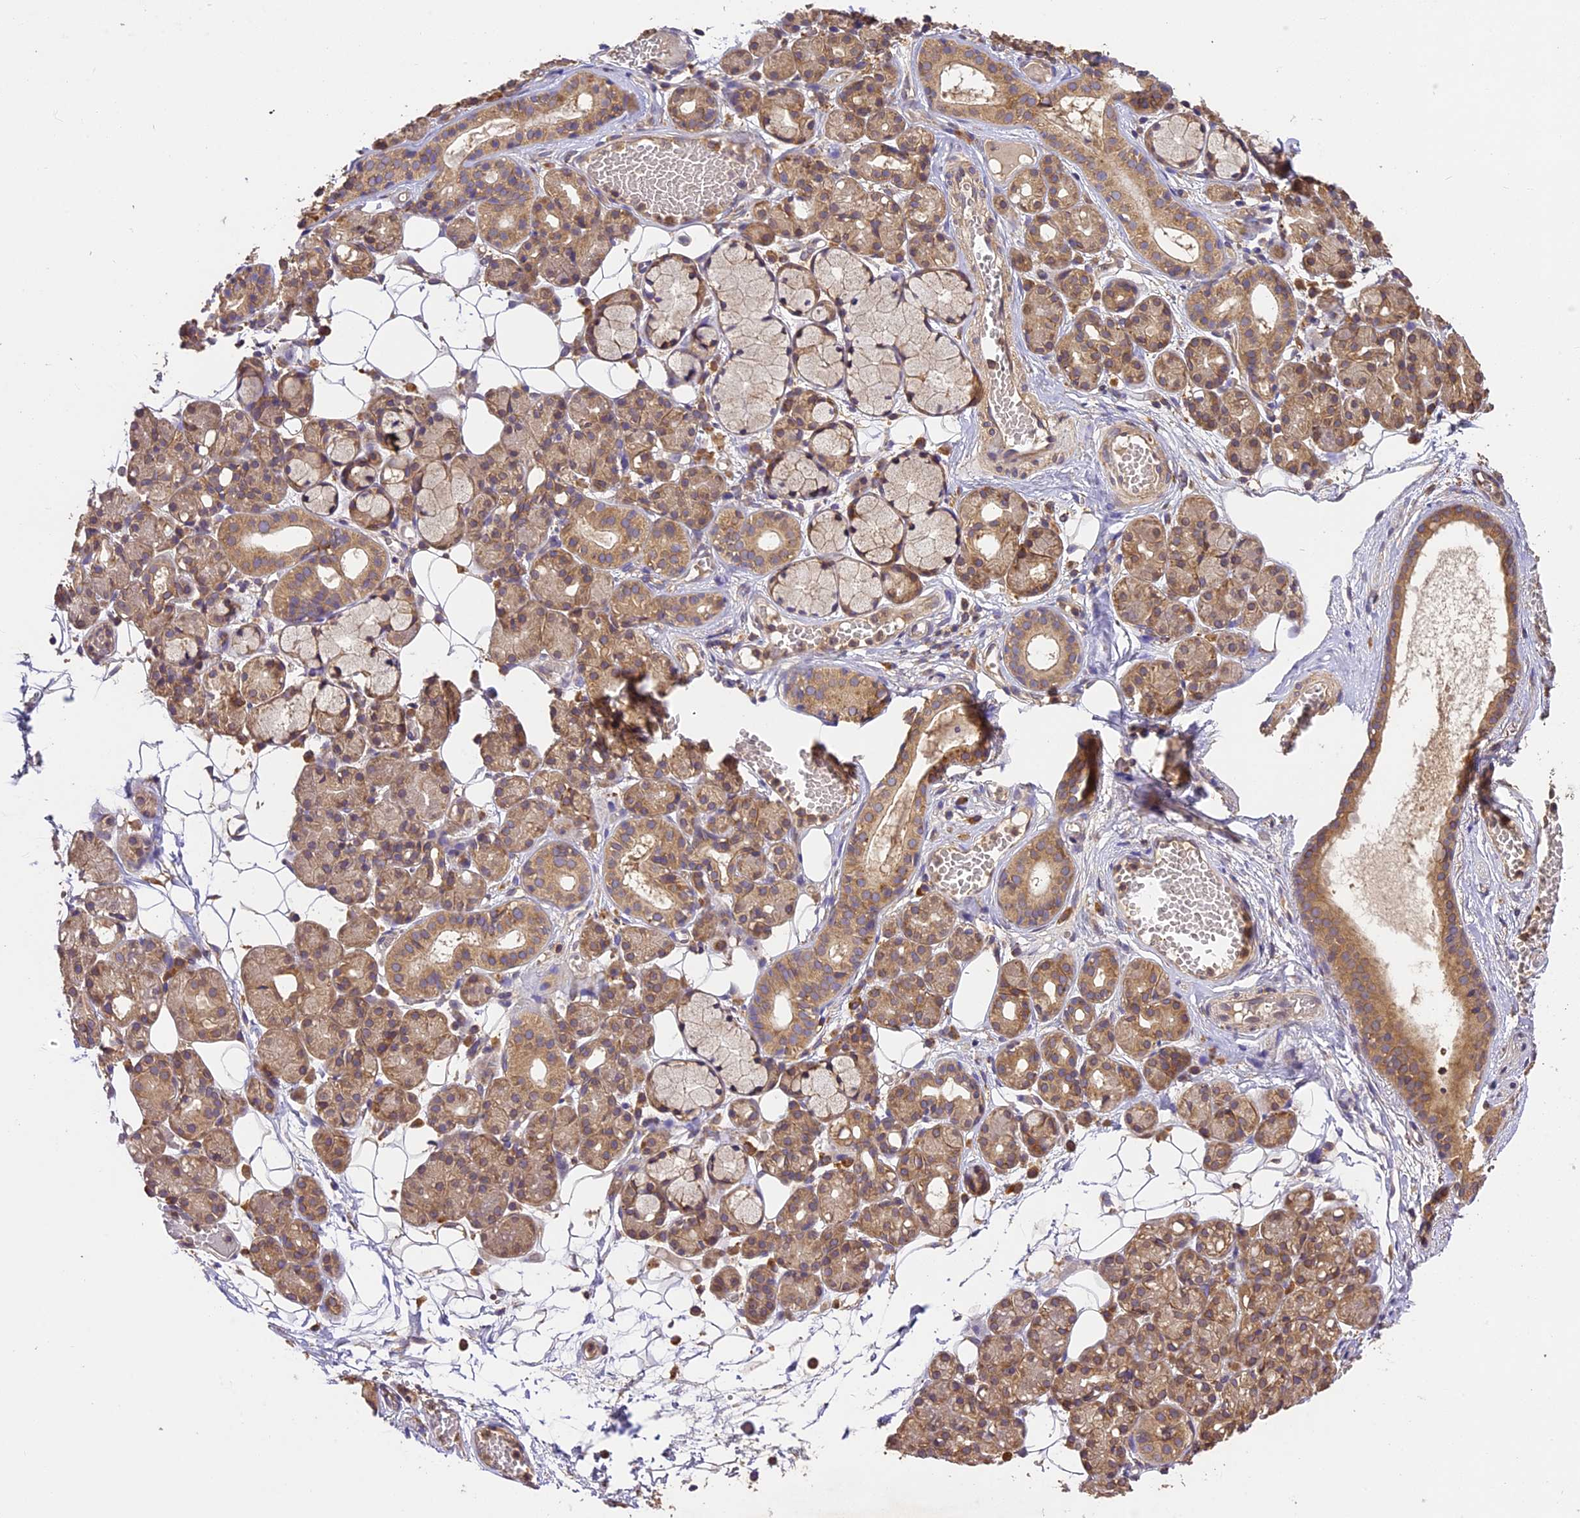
{"staining": {"intensity": "moderate", "quantity": "25%-75%", "location": "cytoplasmic/membranous"}, "tissue": "salivary gland", "cell_type": "Glandular cells", "image_type": "normal", "snomed": [{"axis": "morphology", "description": "Normal tissue, NOS"}, {"axis": "topography", "description": "Salivary gland"}], "caption": "Moderate cytoplasmic/membranous protein expression is seen in approximately 25%-75% of glandular cells in salivary gland.", "gene": "BRAP", "patient": {"sex": "male", "age": 63}}